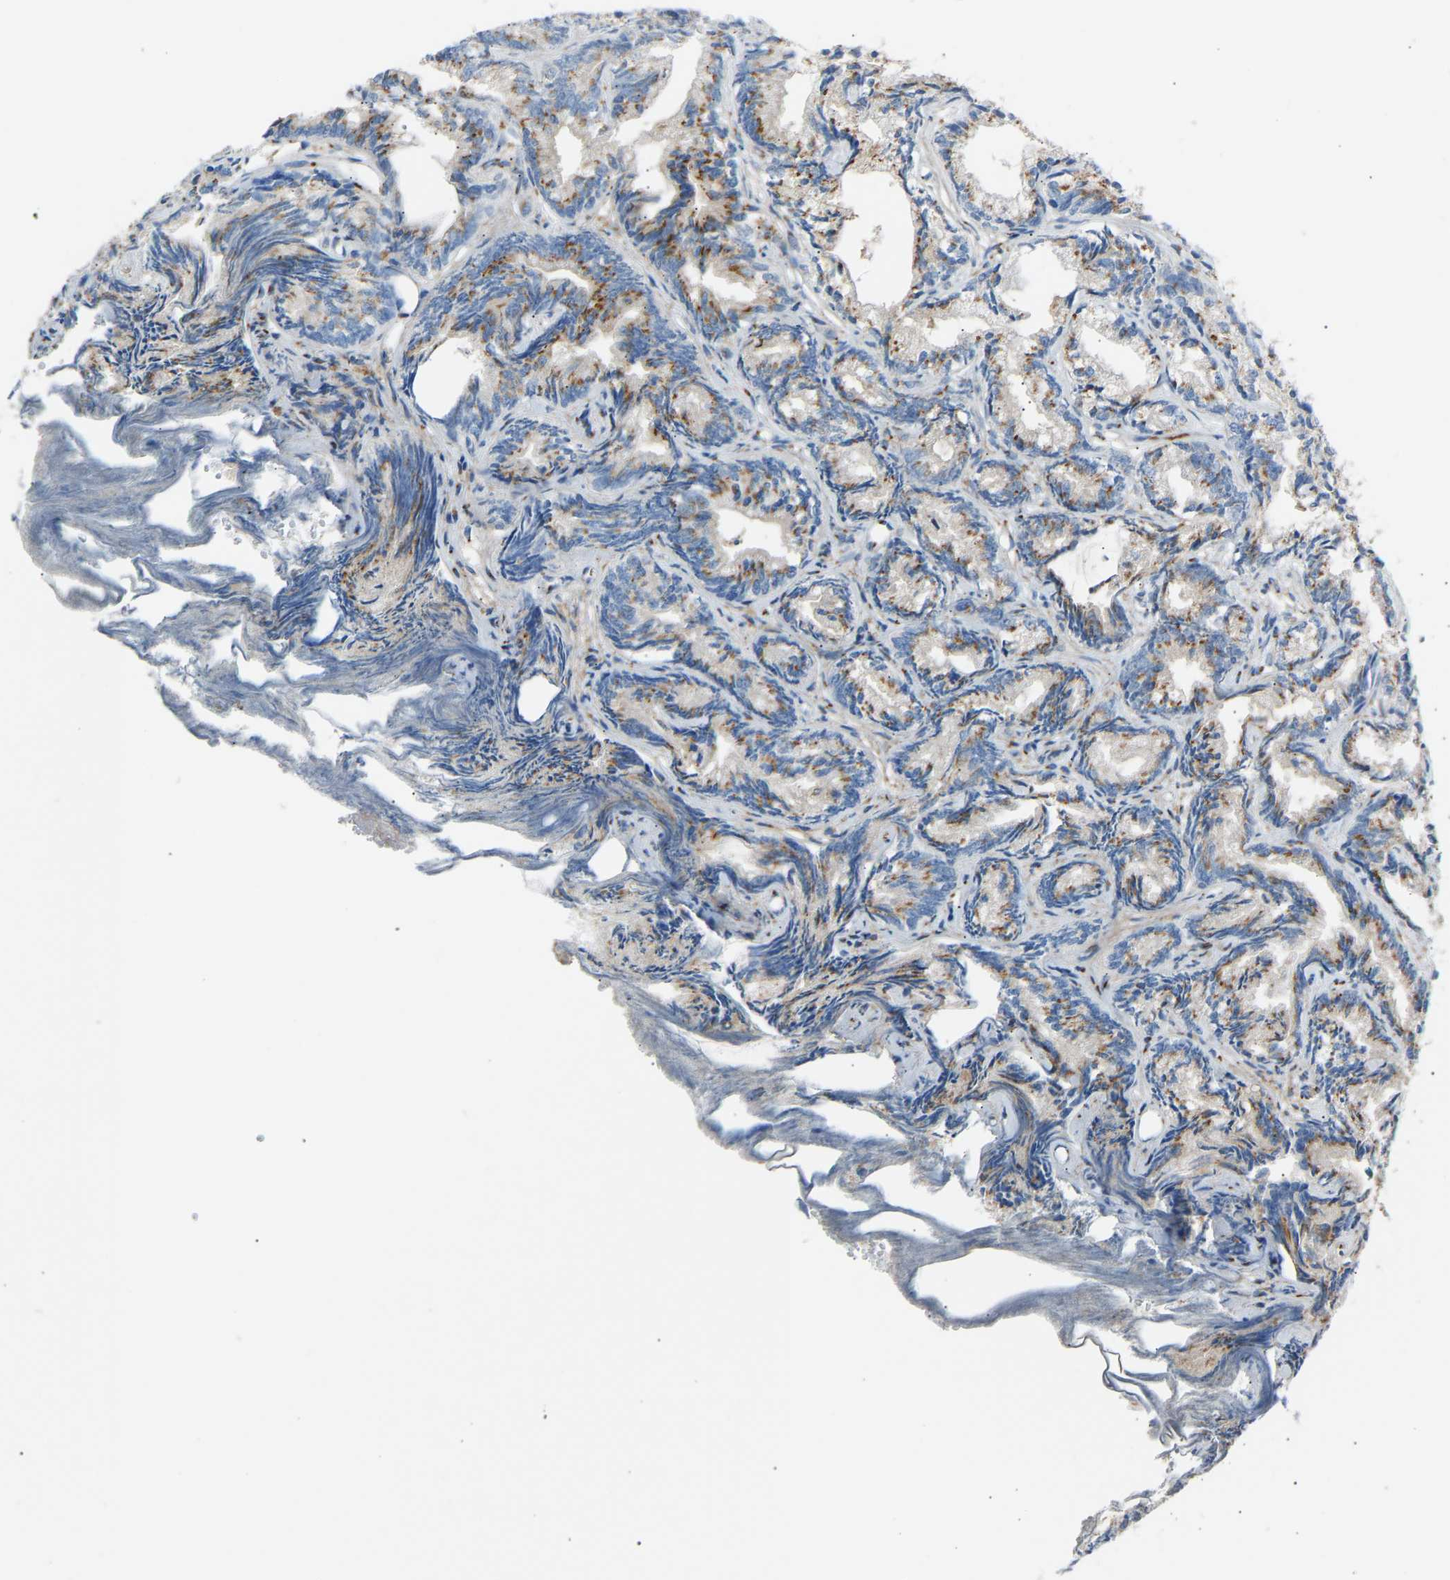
{"staining": {"intensity": "moderate", "quantity": "25%-75%", "location": "cytoplasmic/membranous"}, "tissue": "prostate cancer", "cell_type": "Tumor cells", "image_type": "cancer", "snomed": [{"axis": "morphology", "description": "Adenocarcinoma, Low grade"}, {"axis": "topography", "description": "Prostate"}], "caption": "Approximately 25%-75% of tumor cells in adenocarcinoma (low-grade) (prostate) display moderate cytoplasmic/membranous protein positivity as visualized by brown immunohistochemical staining.", "gene": "CYREN", "patient": {"sex": "male", "age": 89}}